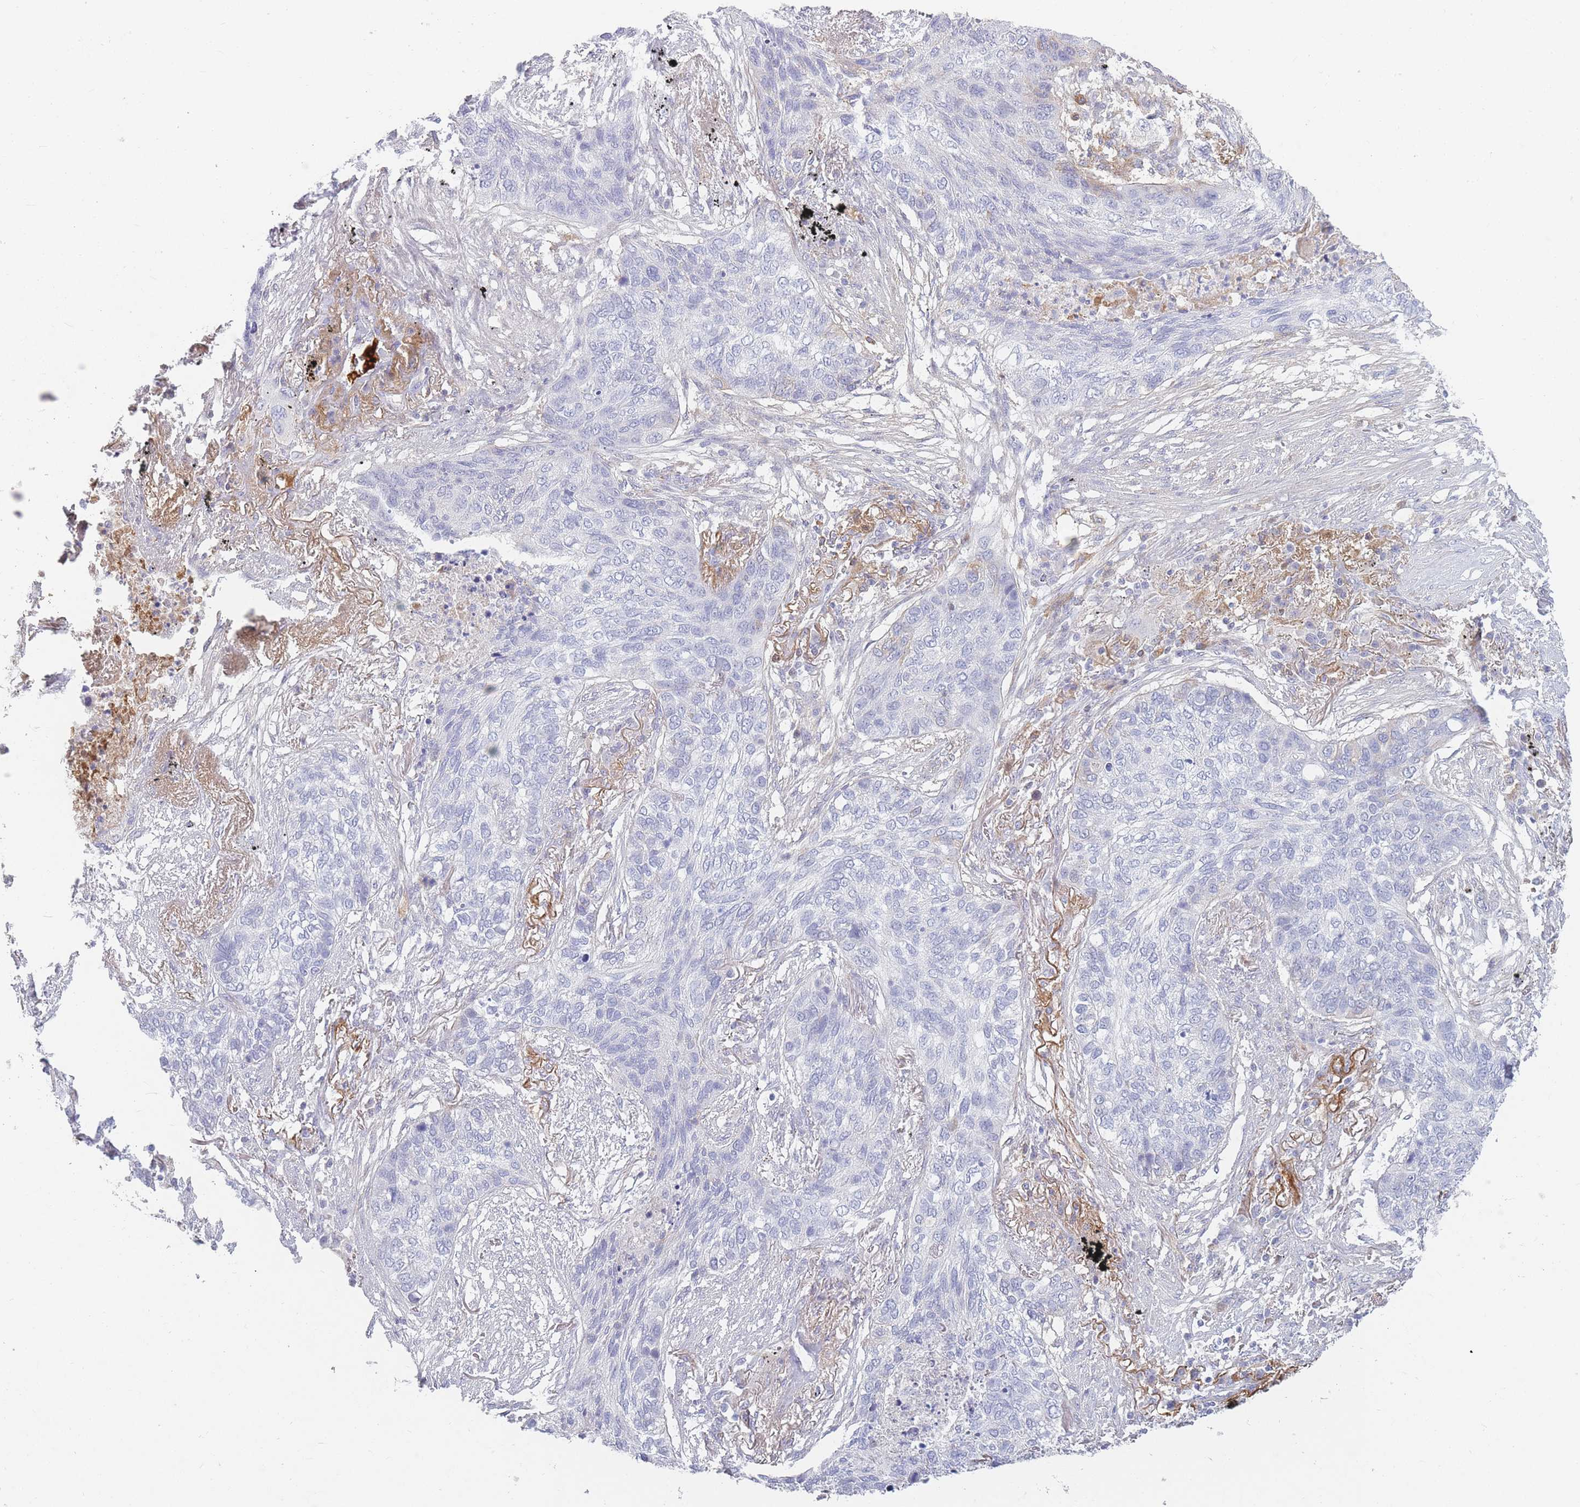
{"staining": {"intensity": "negative", "quantity": "none", "location": "none"}, "tissue": "lung cancer", "cell_type": "Tumor cells", "image_type": "cancer", "snomed": [{"axis": "morphology", "description": "Squamous cell carcinoma, NOS"}, {"axis": "topography", "description": "Lung"}], "caption": "DAB (3,3'-diaminobenzidine) immunohistochemical staining of squamous cell carcinoma (lung) displays no significant staining in tumor cells. Nuclei are stained in blue.", "gene": "PRG4", "patient": {"sex": "female", "age": 63}}